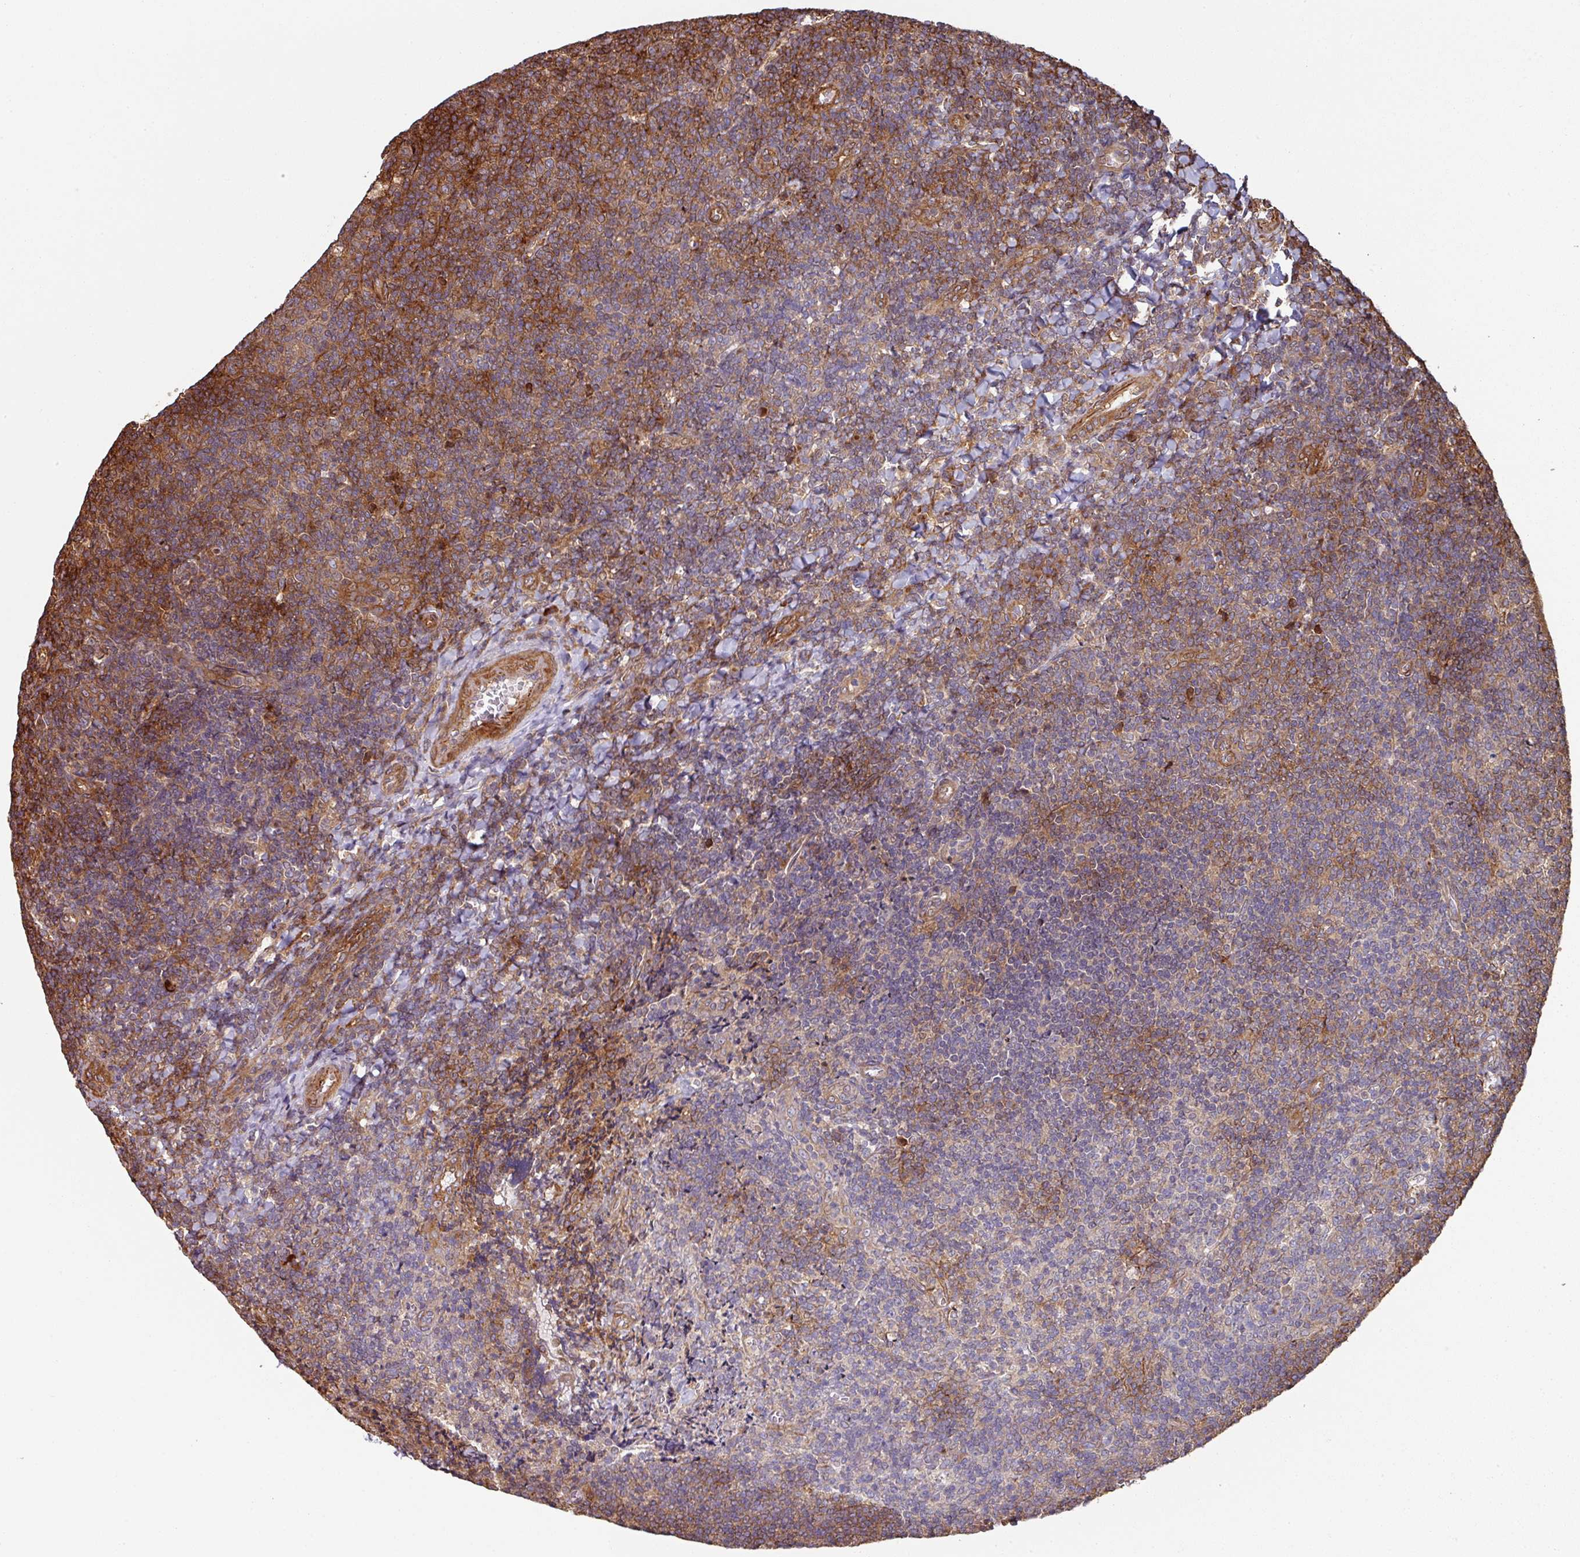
{"staining": {"intensity": "moderate", "quantity": "<25%", "location": "cytoplasmic/membranous"}, "tissue": "tonsil", "cell_type": "Germinal center cells", "image_type": "normal", "snomed": [{"axis": "morphology", "description": "Normal tissue, NOS"}, {"axis": "topography", "description": "Tonsil"}], "caption": "A low amount of moderate cytoplasmic/membranous expression is present in approximately <25% of germinal center cells in unremarkable tonsil. (brown staining indicates protein expression, while blue staining denotes nuclei).", "gene": "SIK1", "patient": {"sex": "male", "age": 17}}